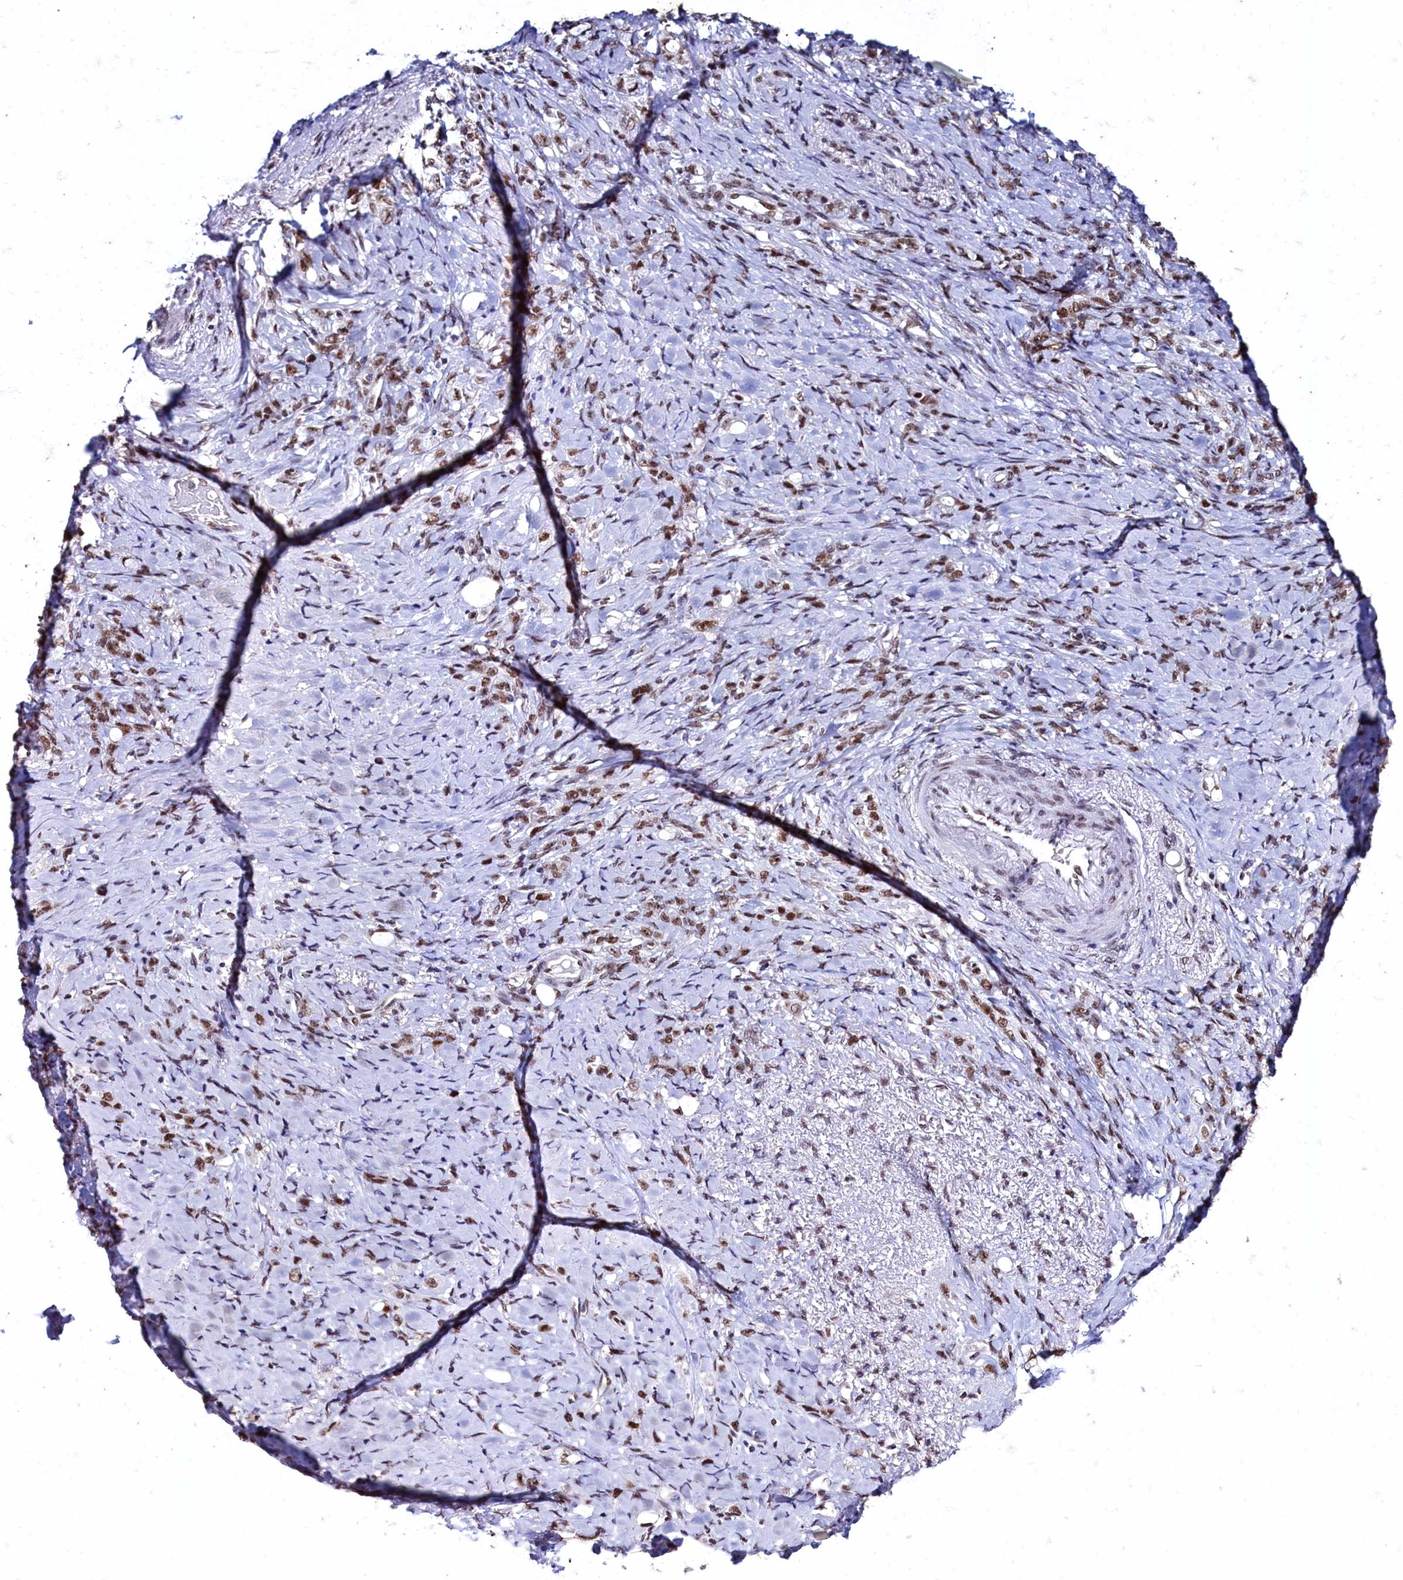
{"staining": {"intensity": "moderate", "quantity": ">75%", "location": "nuclear"}, "tissue": "stomach cancer", "cell_type": "Tumor cells", "image_type": "cancer", "snomed": [{"axis": "morphology", "description": "Adenocarcinoma, NOS"}, {"axis": "topography", "description": "Stomach"}], "caption": "Brown immunohistochemical staining in human adenocarcinoma (stomach) displays moderate nuclear positivity in about >75% of tumor cells.", "gene": "CPSF7", "patient": {"sex": "female", "age": 79}}